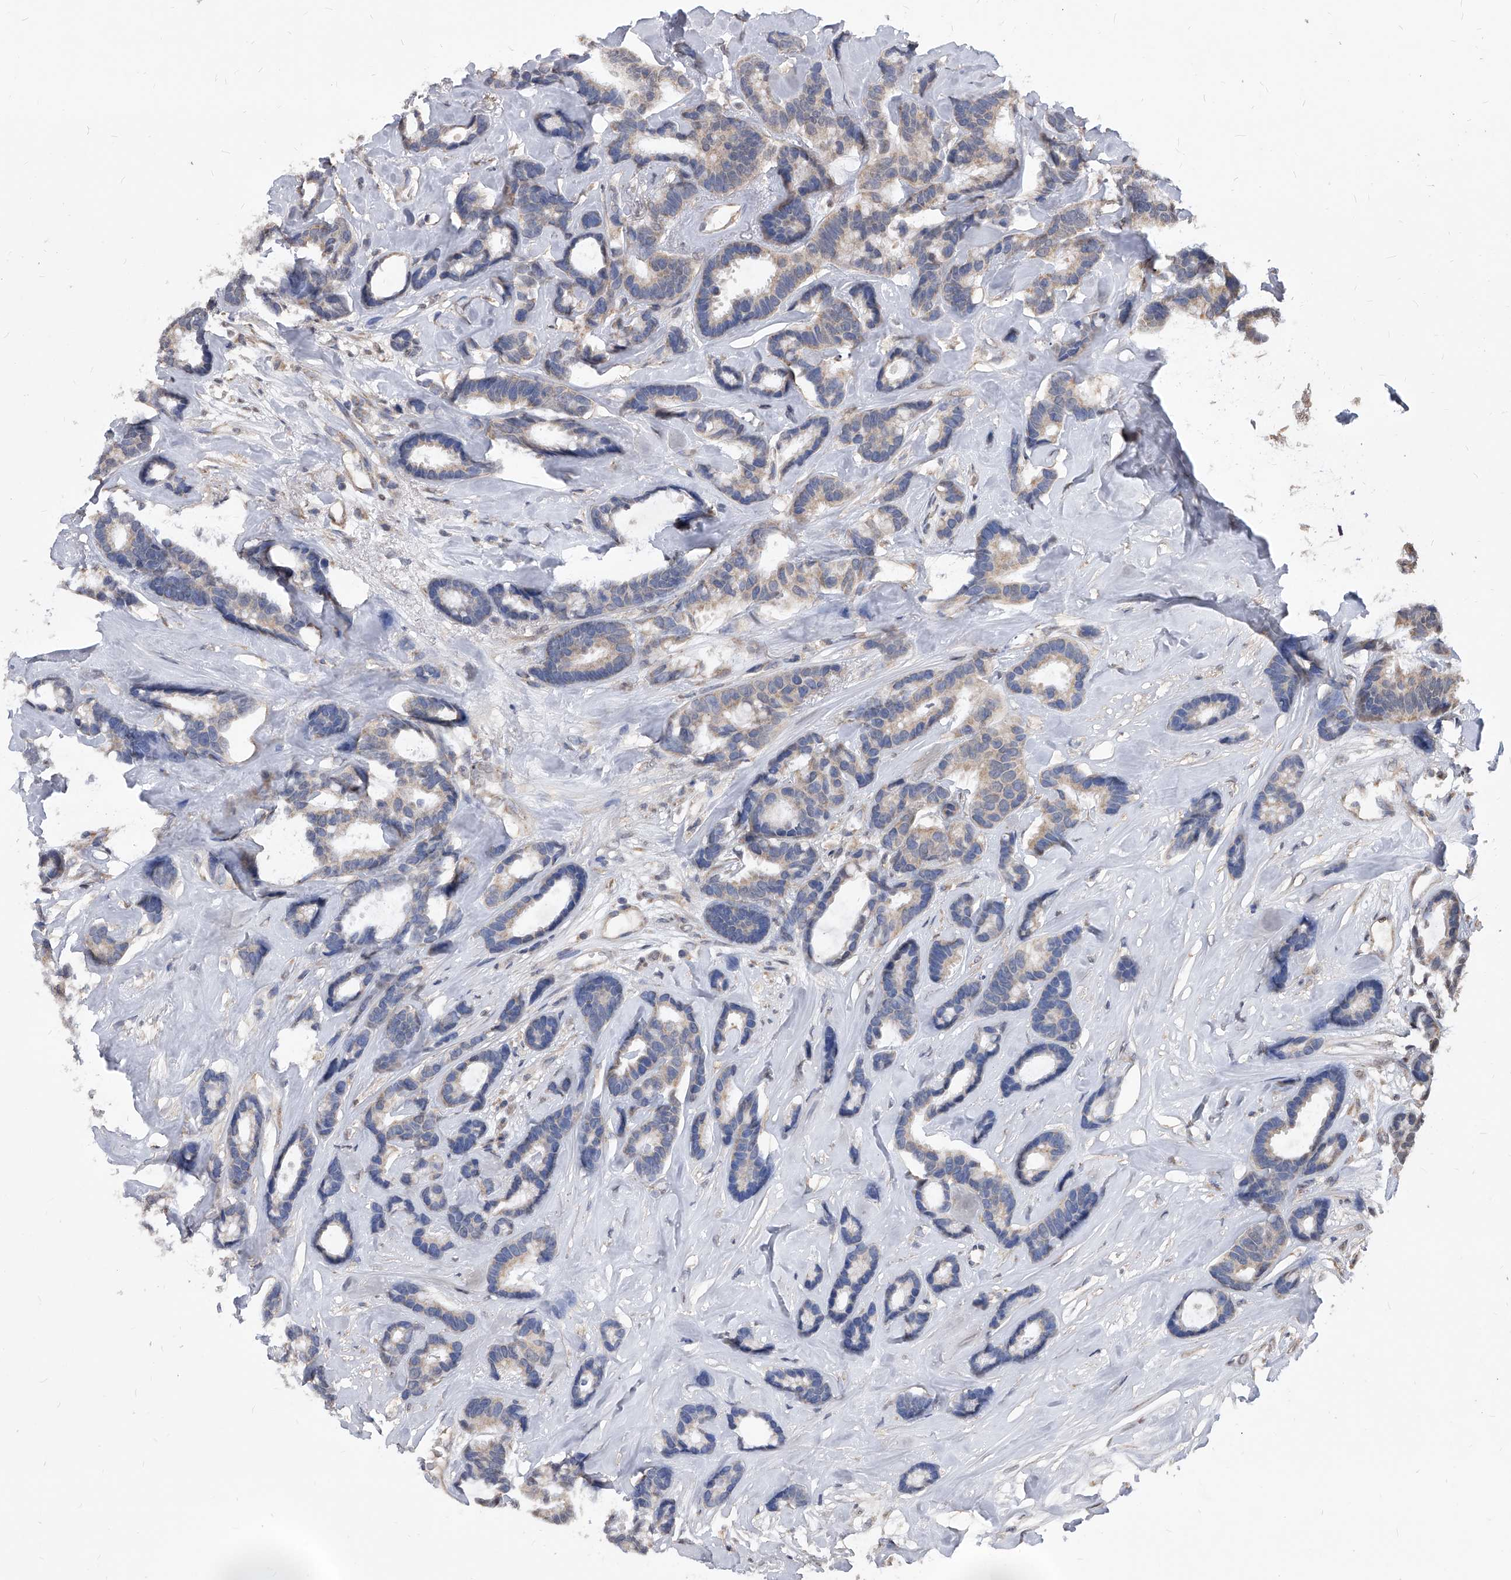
{"staining": {"intensity": "weak", "quantity": "25%-75%", "location": "nuclear"}, "tissue": "breast cancer", "cell_type": "Tumor cells", "image_type": "cancer", "snomed": [{"axis": "morphology", "description": "Duct carcinoma"}, {"axis": "topography", "description": "Breast"}], "caption": "Immunohistochemical staining of invasive ductal carcinoma (breast) shows low levels of weak nuclear staining in about 25%-75% of tumor cells. The staining was performed using DAB (3,3'-diaminobenzidine) to visualize the protein expression in brown, while the nuclei were stained in blue with hematoxylin (Magnification: 20x).", "gene": "DUSP22", "patient": {"sex": "female", "age": 87}}